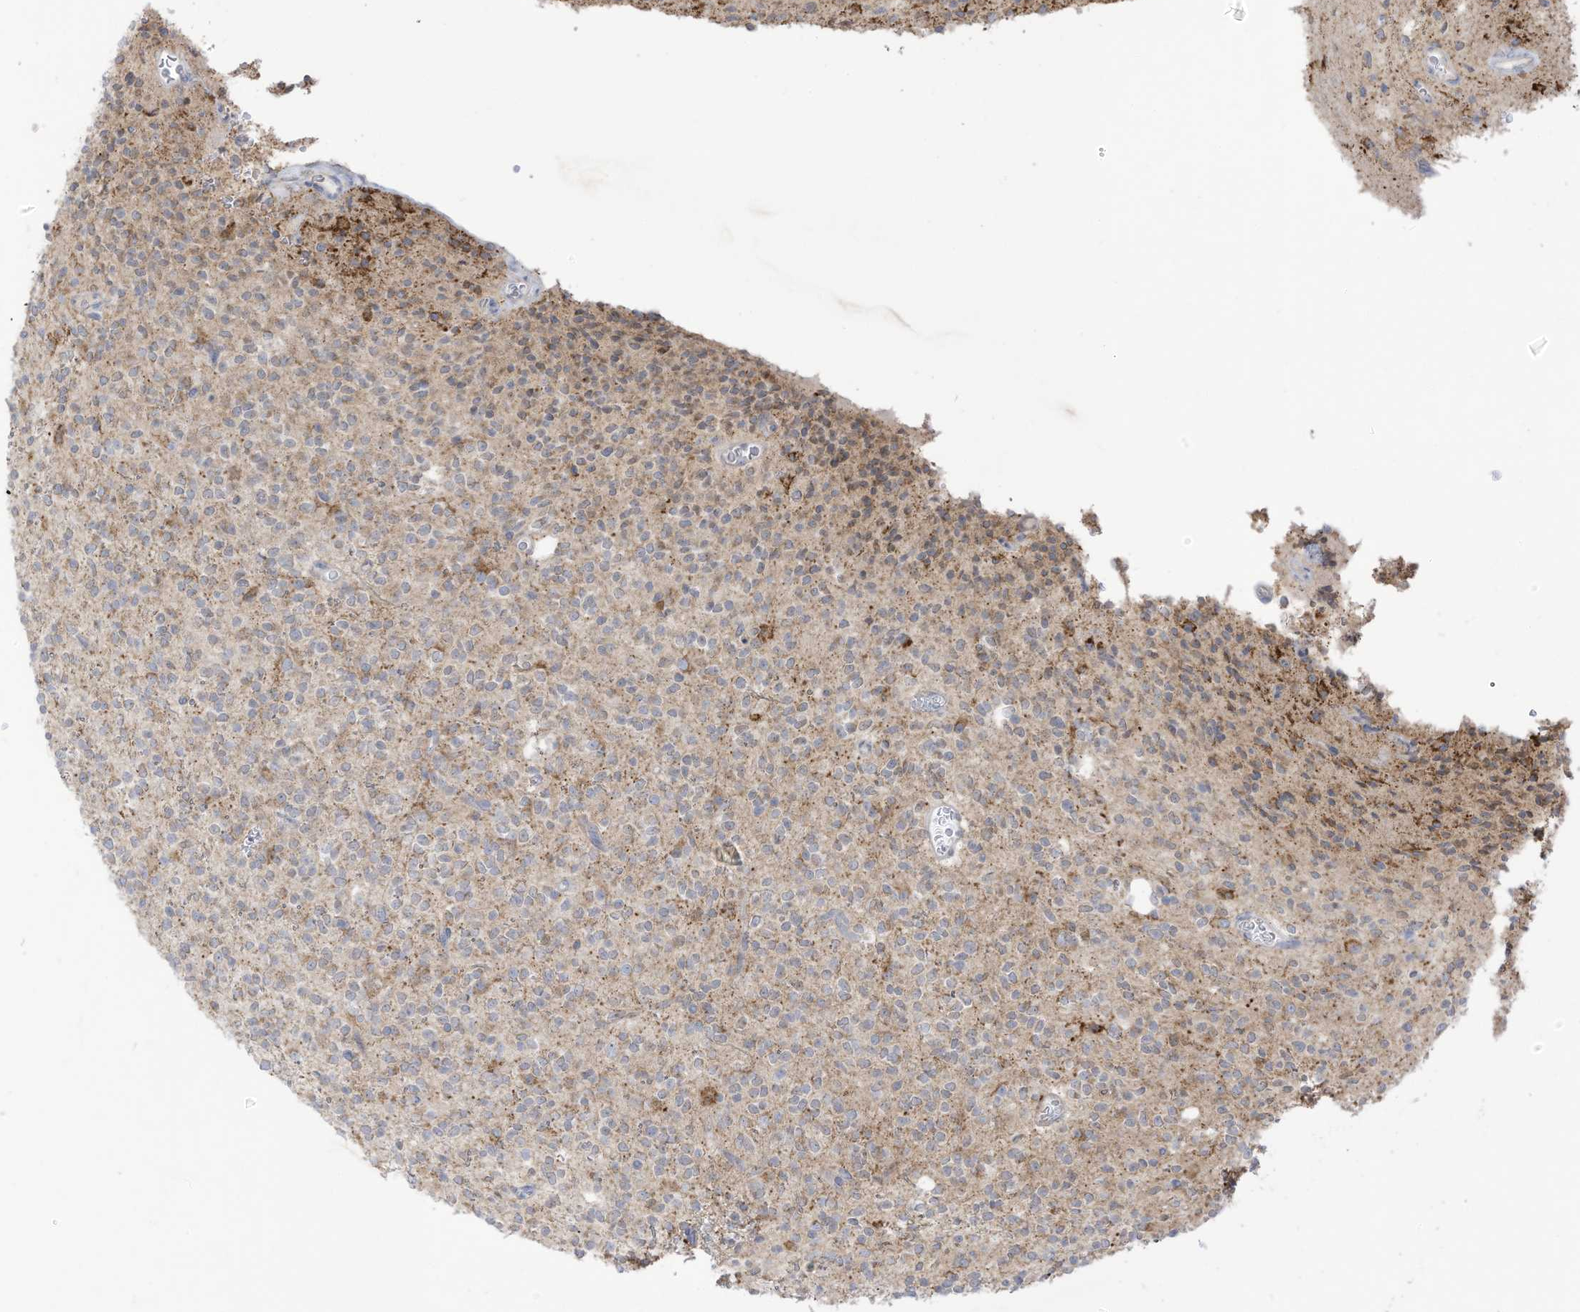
{"staining": {"intensity": "moderate", "quantity": "<25%", "location": "cytoplasmic/membranous"}, "tissue": "glioma", "cell_type": "Tumor cells", "image_type": "cancer", "snomed": [{"axis": "morphology", "description": "Glioma, malignant, High grade"}, {"axis": "topography", "description": "Brain"}], "caption": "Moderate cytoplasmic/membranous expression is appreciated in about <25% of tumor cells in malignant high-grade glioma.", "gene": "CGAS", "patient": {"sex": "male", "age": 34}}